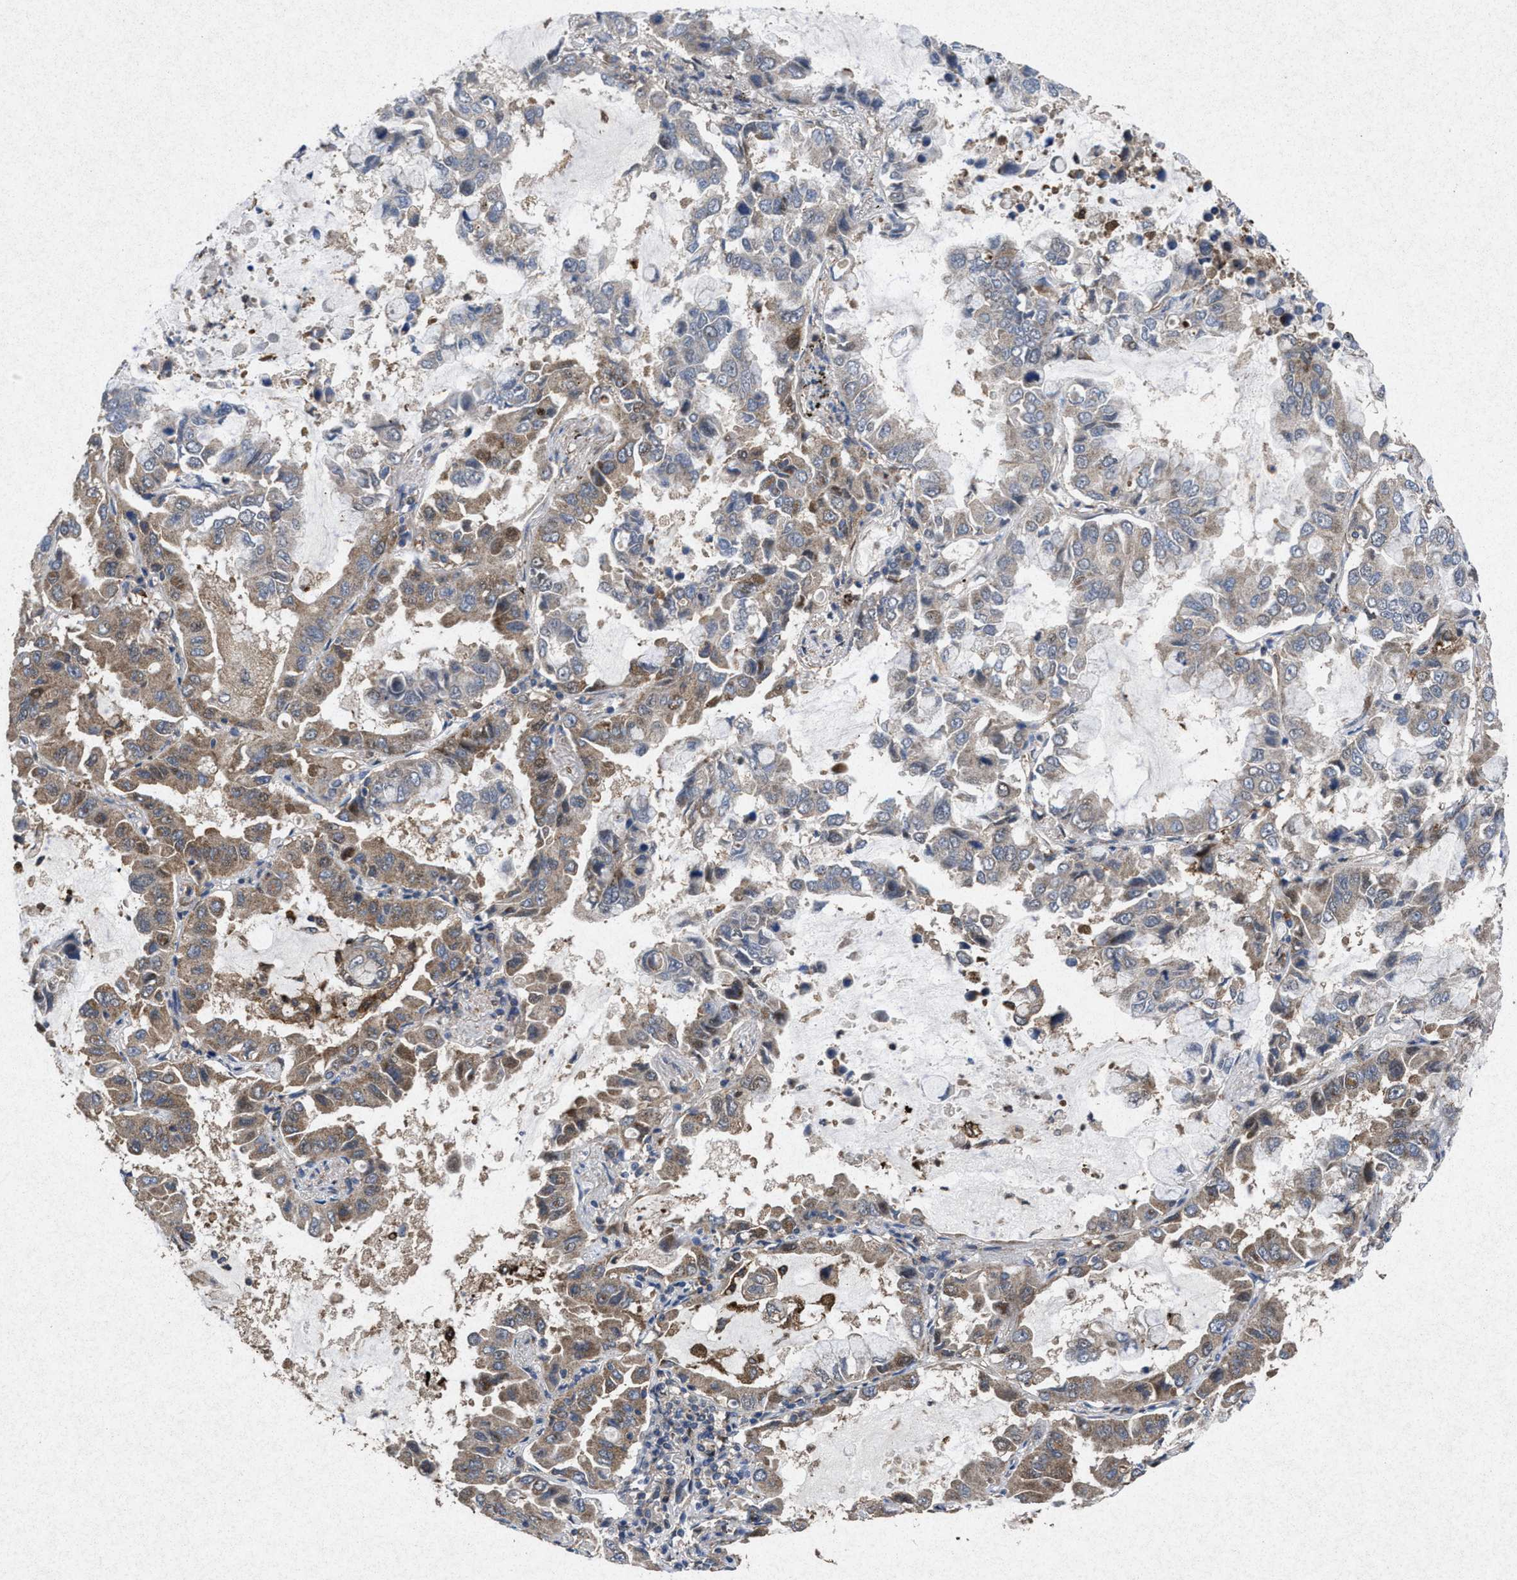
{"staining": {"intensity": "weak", "quantity": "25%-75%", "location": "cytoplasmic/membranous"}, "tissue": "lung cancer", "cell_type": "Tumor cells", "image_type": "cancer", "snomed": [{"axis": "morphology", "description": "Adenocarcinoma, NOS"}, {"axis": "topography", "description": "Lung"}], "caption": "Lung cancer stained for a protein (brown) shows weak cytoplasmic/membranous positive staining in about 25%-75% of tumor cells.", "gene": "MSI2", "patient": {"sex": "male", "age": 64}}